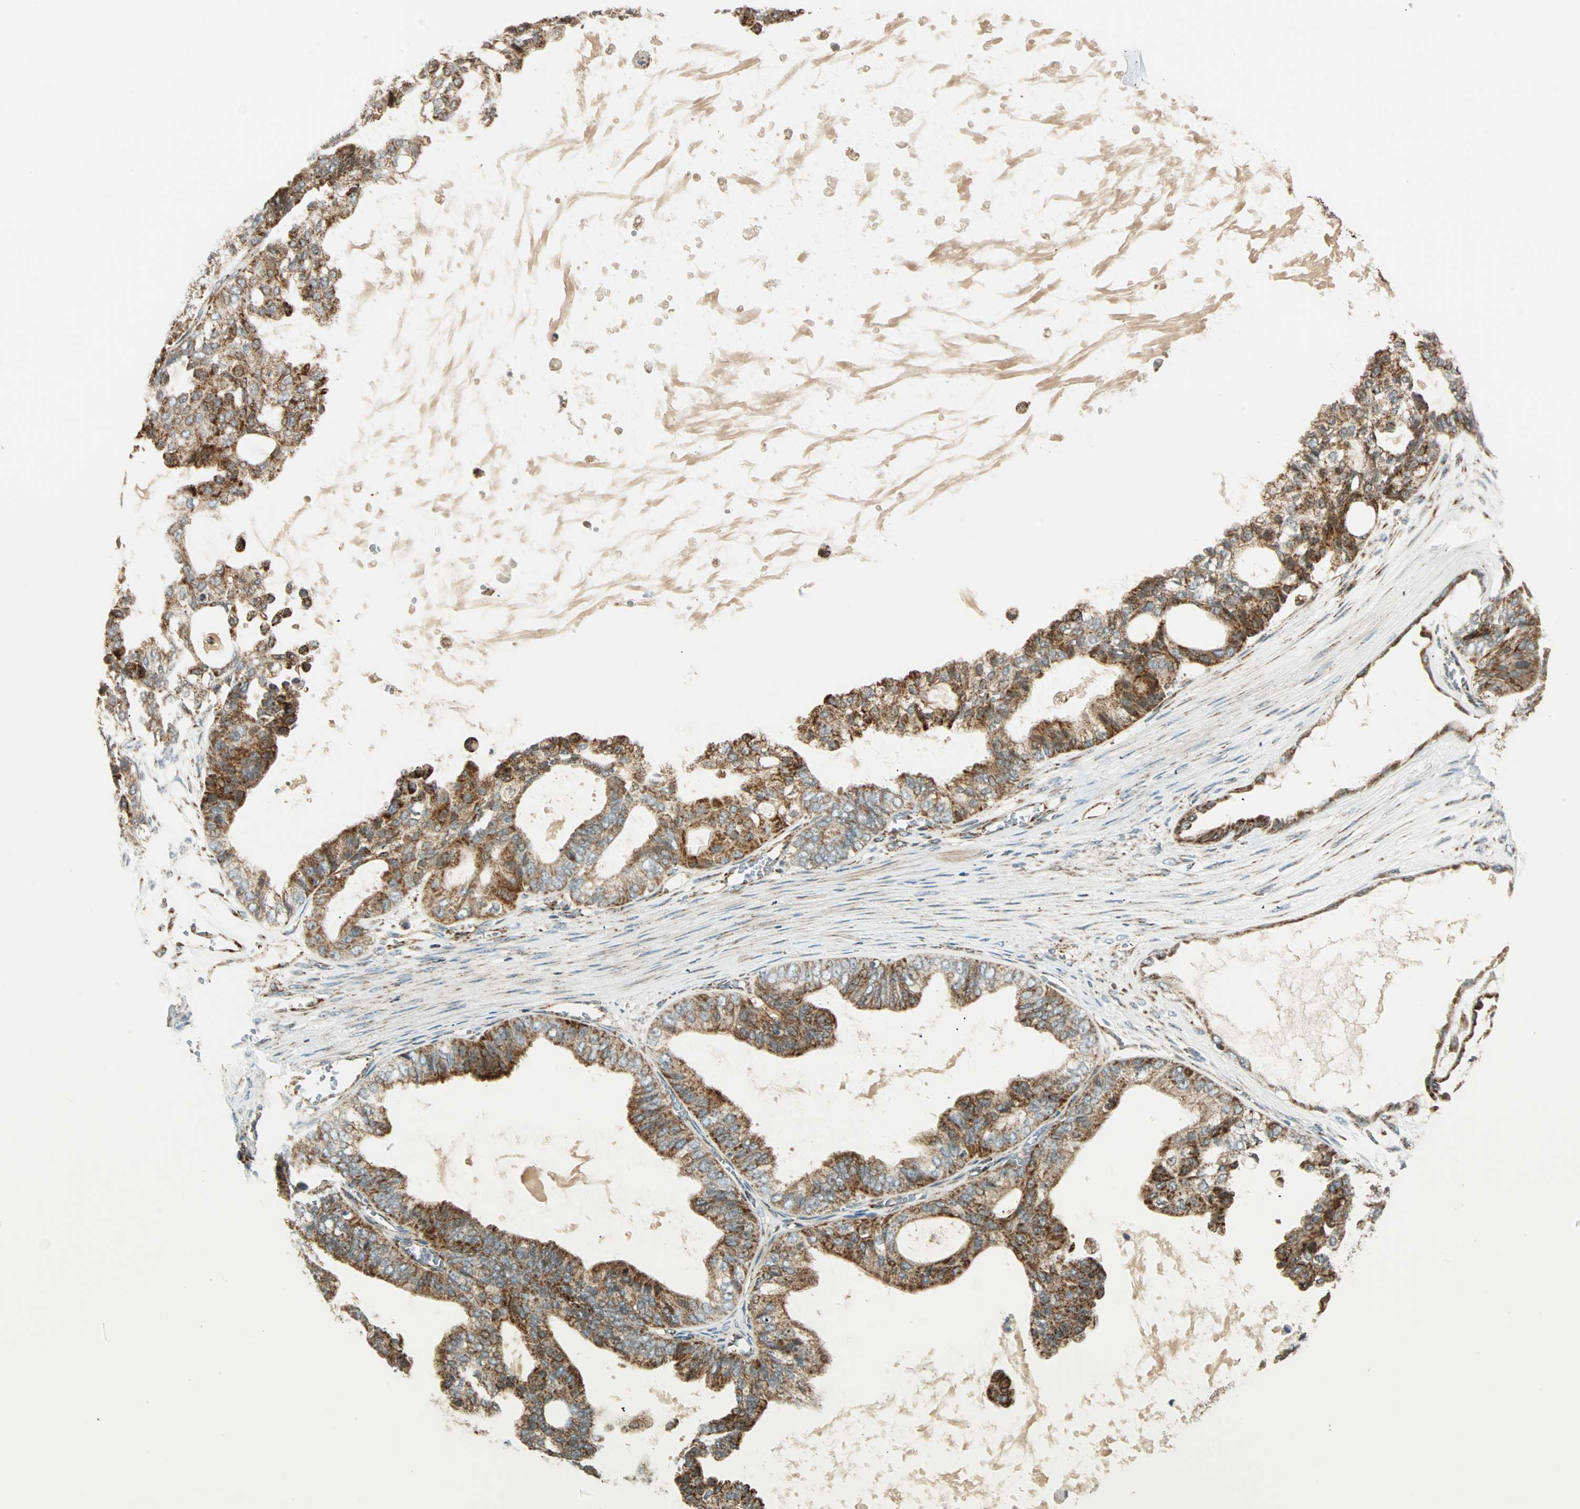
{"staining": {"intensity": "moderate", "quantity": "25%-75%", "location": "cytoplasmic/membranous"}, "tissue": "ovarian cancer", "cell_type": "Tumor cells", "image_type": "cancer", "snomed": [{"axis": "morphology", "description": "Carcinoma, NOS"}, {"axis": "morphology", "description": "Carcinoma, endometroid"}, {"axis": "topography", "description": "Ovary"}], "caption": "A micrograph of carcinoma (ovarian) stained for a protein displays moderate cytoplasmic/membranous brown staining in tumor cells. The protein of interest is shown in brown color, while the nuclei are stained blue.", "gene": "SPRY4", "patient": {"sex": "female", "age": 50}}